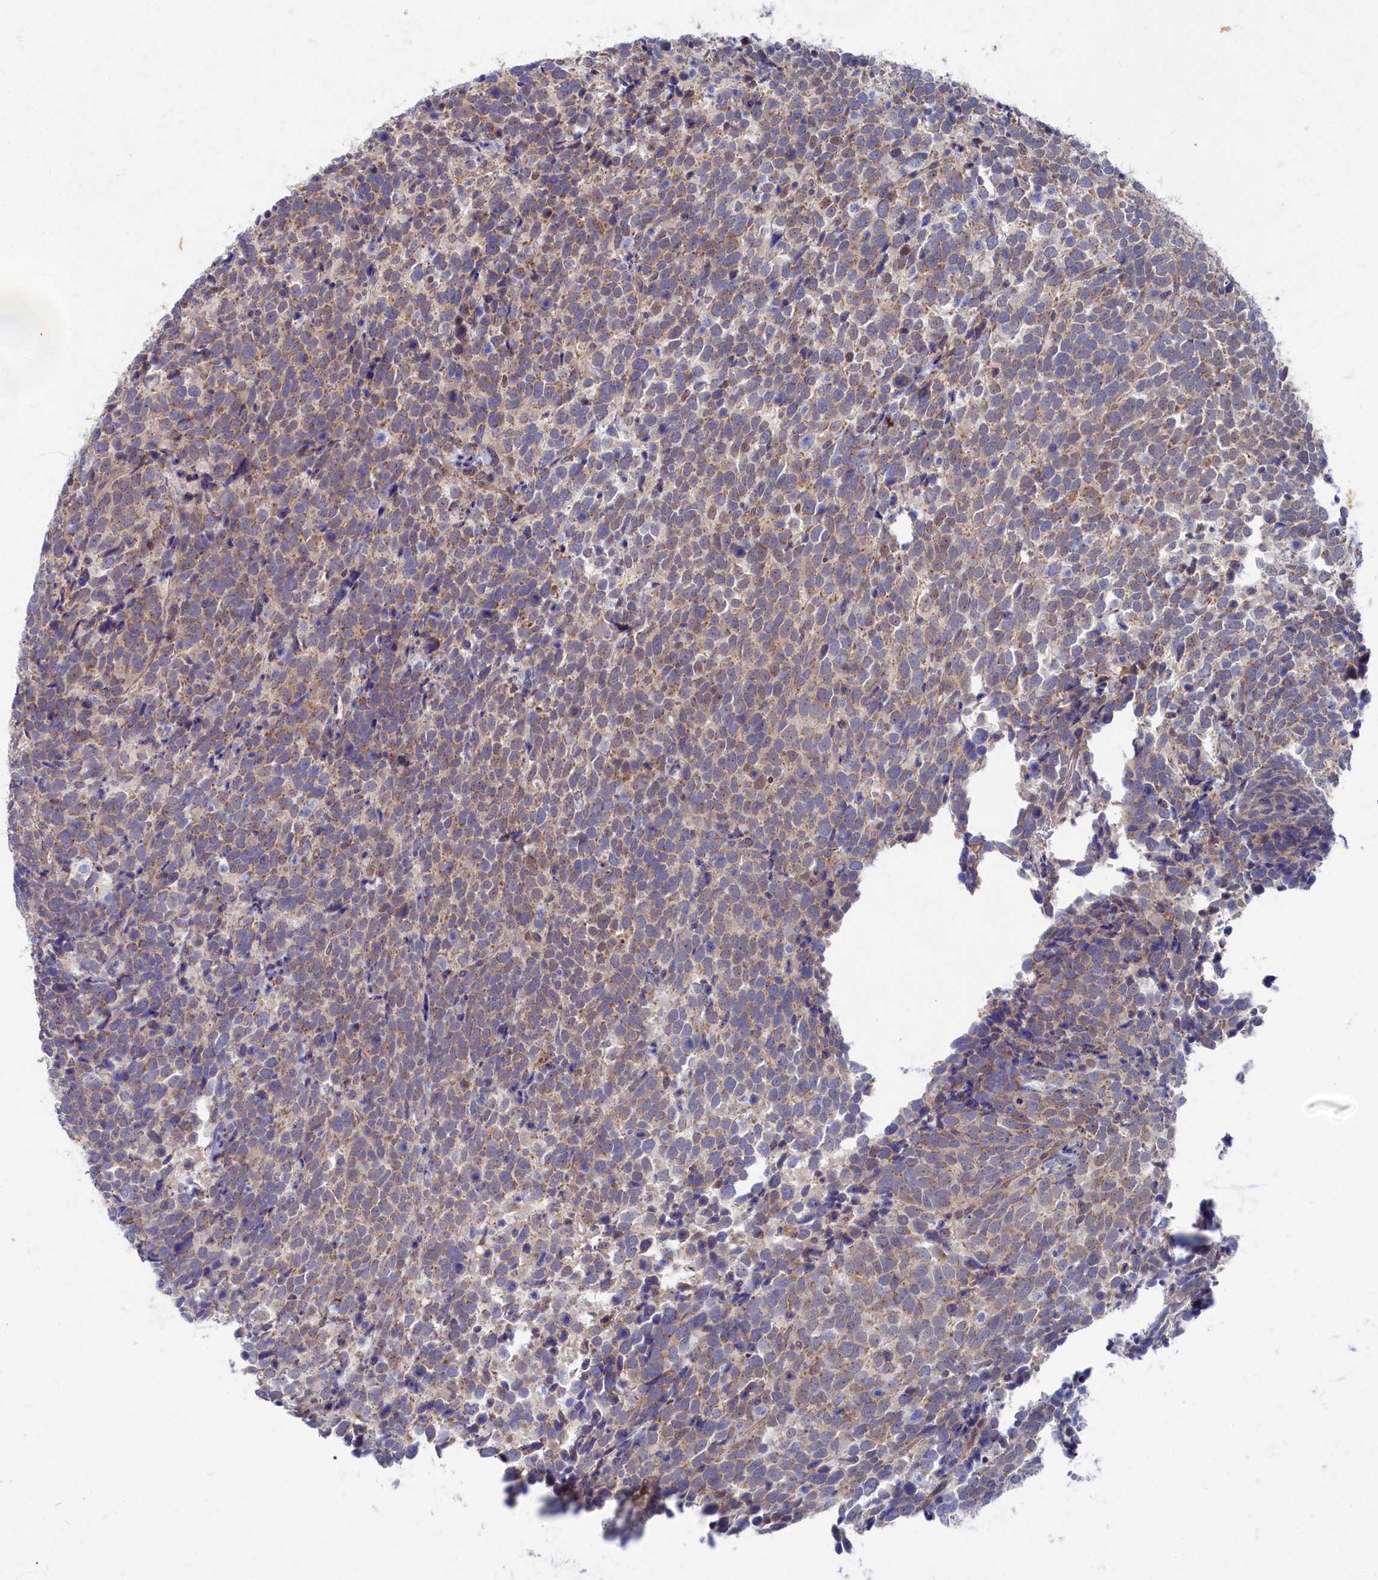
{"staining": {"intensity": "weak", "quantity": "25%-75%", "location": "cytoplasmic/membranous"}, "tissue": "urothelial cancer", "cell_type": "Tumor cells", "image_type": "cancer", "snomed": [{"axis": "morphology", "description": "Urothelial carcinoma, High grade"}, {"axis": "topography", "description": "Urinary bladder"}], "caption": "Tumor cells demonstrate weak cytoplasmic/membranous expression in about 25%-75% of cells in urothelial carcinoma (high-grade).", "gene": "WDR59", "patient": {"sex": "female", "age": 82}}